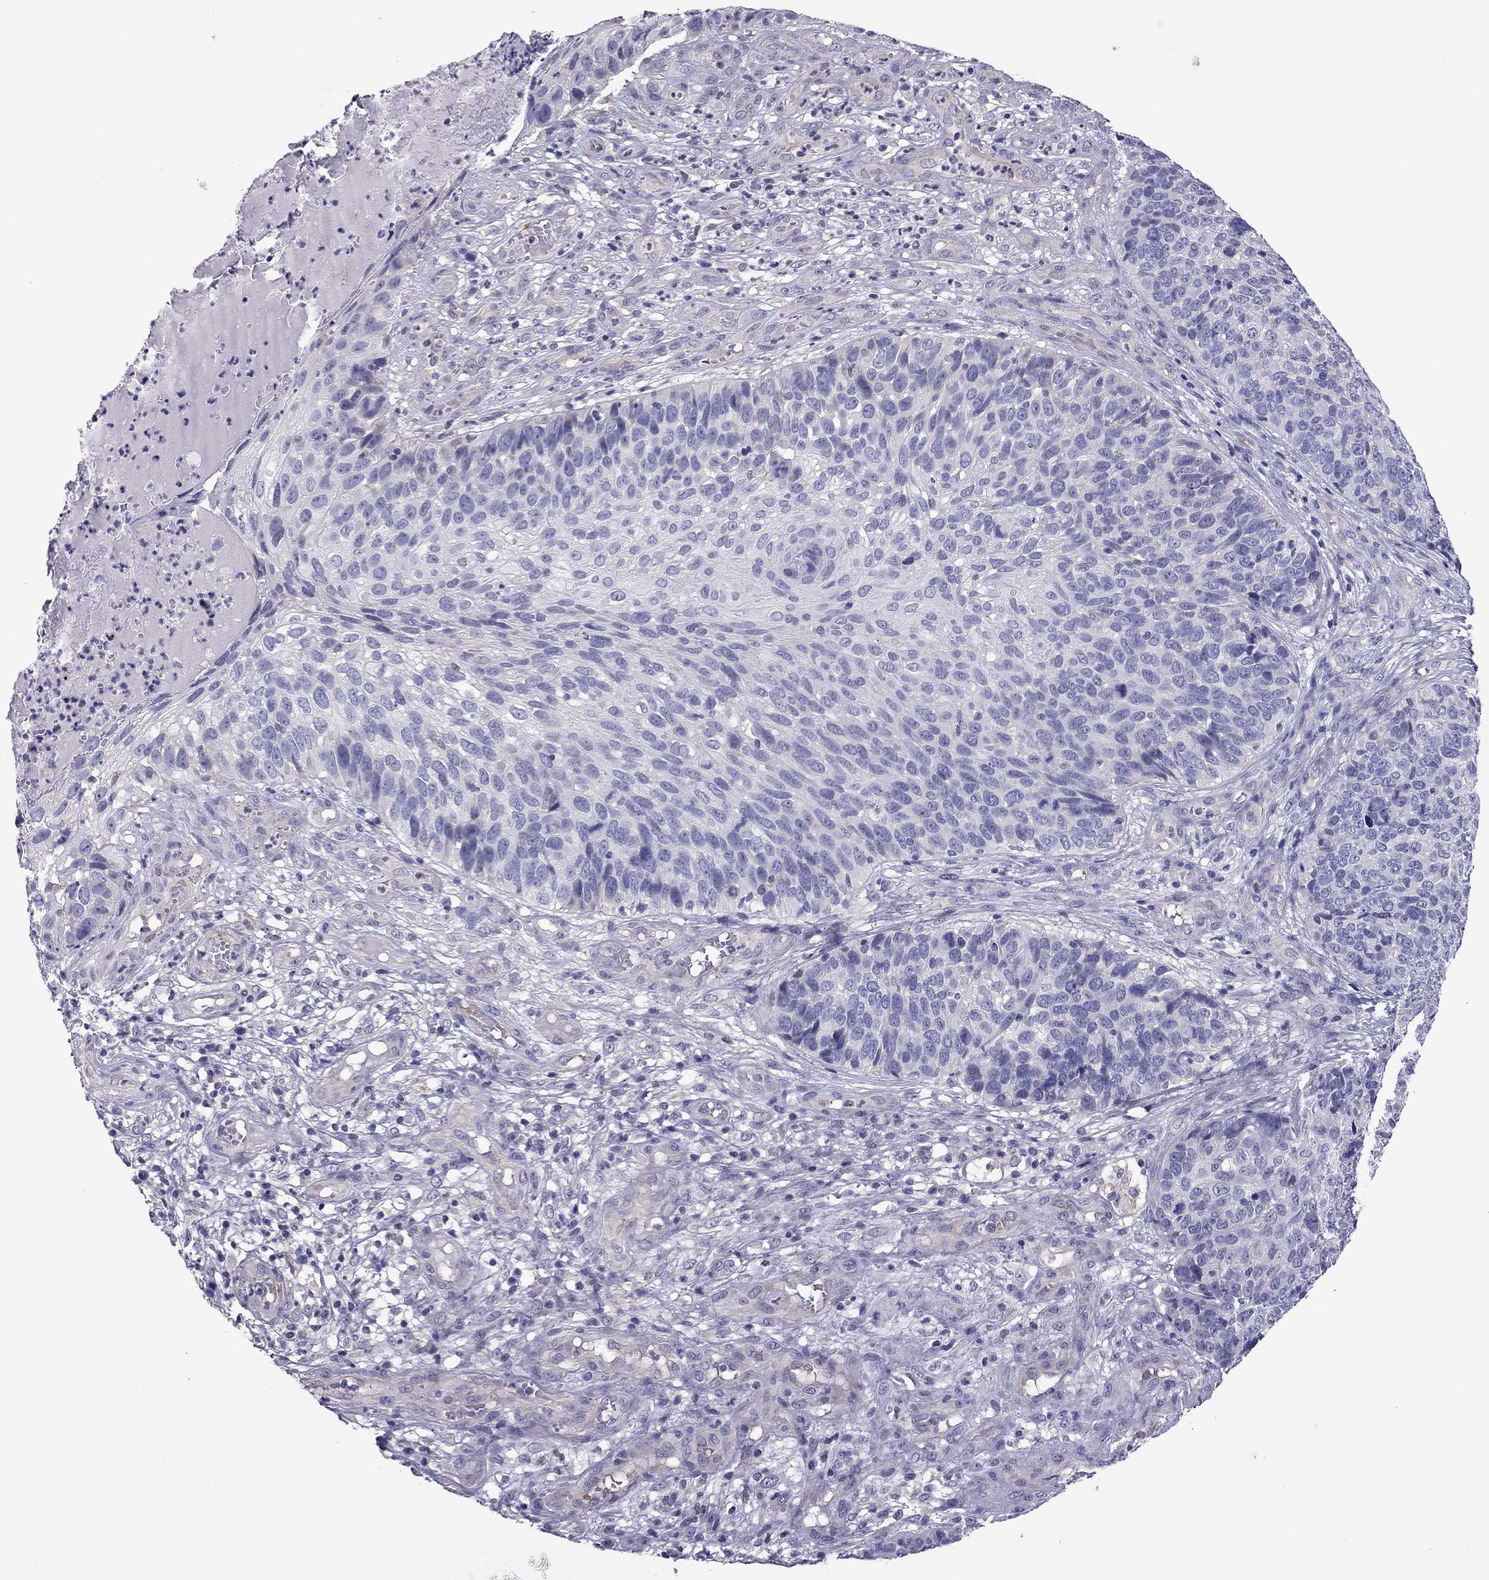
{"staining": {"intensity": "negative", "quantity": "none", "location": "none"}, "tissue": "skin cancer", "cell_type": "Tumor cells", "image_type": "cancer", "snomed": [{"axis": "morphology", "description": "Squamous cell carcinoma, NOS"}, {"axis": "topography", "description": "Skin"}], "caption": "Tumor cells show no significant protein staining in squamous cell carcinoma (skin).", "gene": "SLC16A8", "patient": {"sex": "male", "age": 92}}